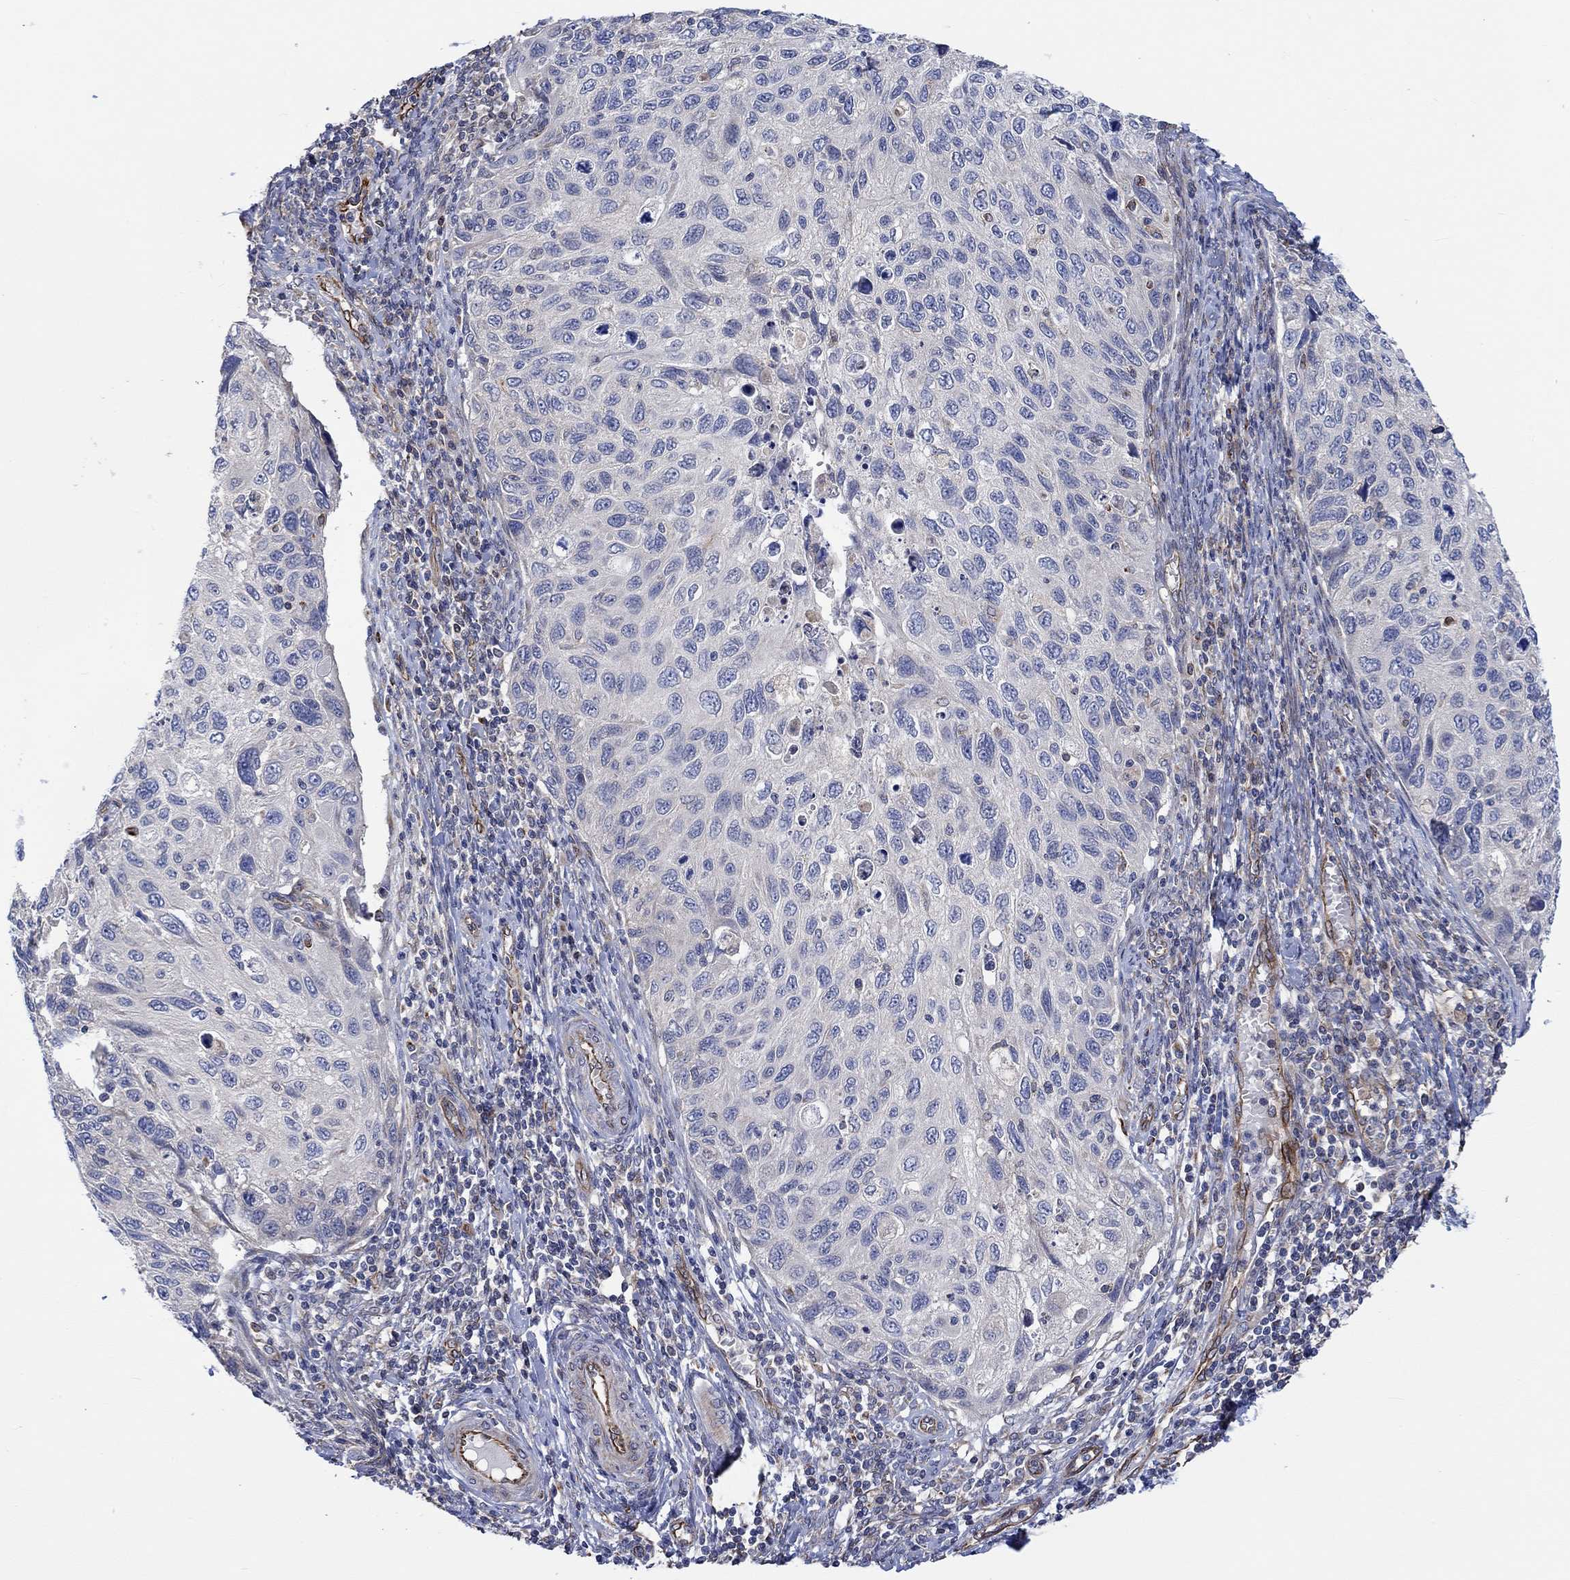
{"staining": {"intensity": "negative", "quantity": "none", "location": "none"}, "tissue": "cervical cancer", "cell_type": "Tumor cells", "image_type": "cancer", "snomed": [{"axis": "morphology", "description": "Squamous cell carcinoma, NOS"}, {"axis": "topography", "description": "Cervix"}], "caption": "This histopathology image is of cervical cancer stained with IHC to label a protein in brown with the nuclei are counter-stained blue. There is no positivity in tumor cells.", "gene": "CAMK1D", "patient": {"sex": "female", "age": 70}}